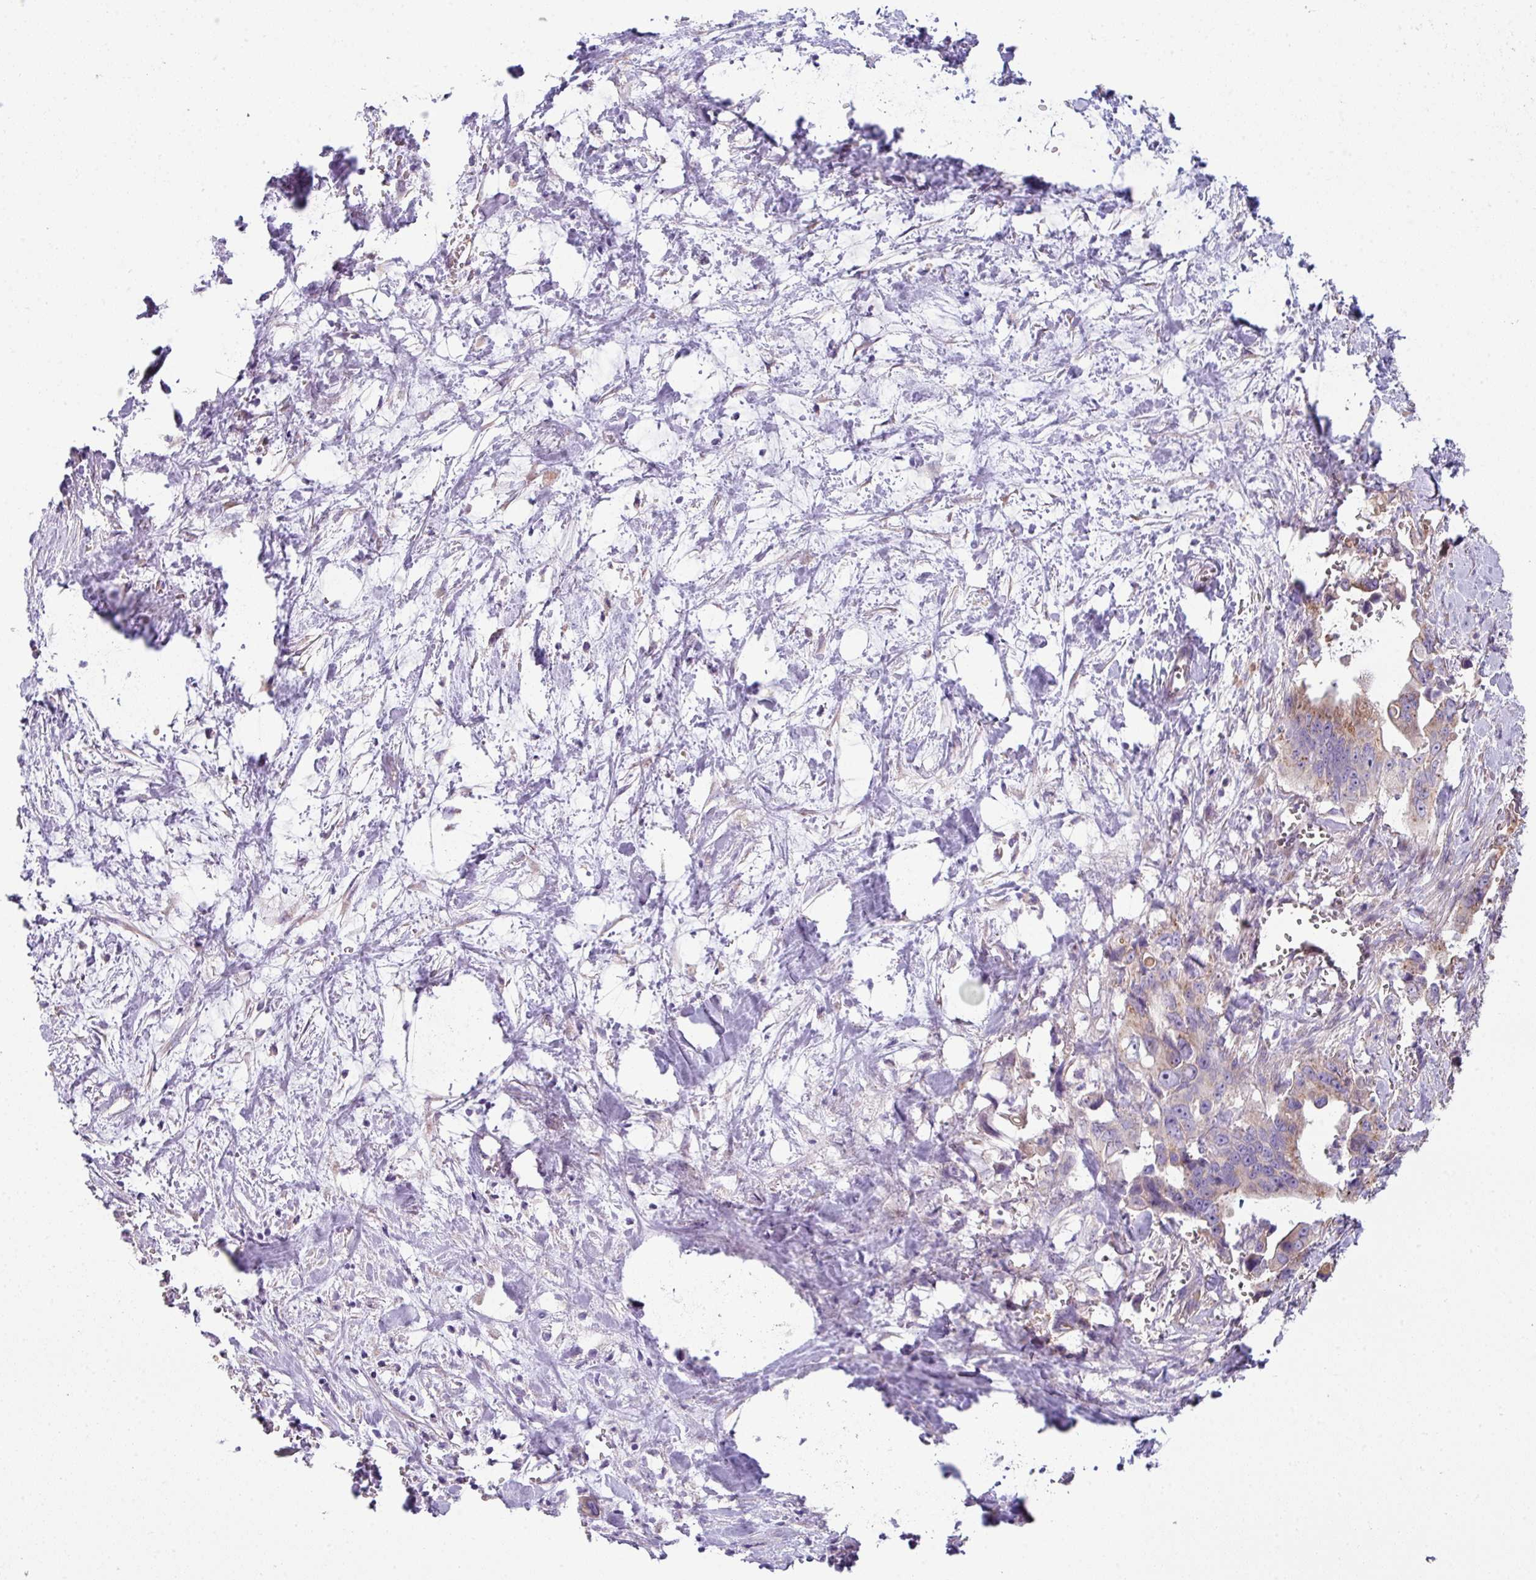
{"staining": {"intensity": "weak", "quantity": "25%-75%", "location": "cytoplasmic/membranous"}, "tissue": "pancreatic cancer", "cell_type": "Tumor cells", "image_type": "cancer", "snomed": [{"axis": "morphology", "description": "Adenocarcinoma, NOS"}, {"axis": "topography", "description": "Pancreas"}], "caption": "Immunohistochemistry staining of pancreatic cancer, which shows low levels of weak cytoplasmic/membranous staining in about 25%-75% of tumor cells indicating weak cytoplasmic/membranous protein positivity. The staining was performed using DAB (3,3'-diaminobenzidine) (brown) for protein detection and nuclei were counterstained in hematoxylin (blue).", "gene": "LRRC9", "patient": {"sex": "male", "age": 61}}